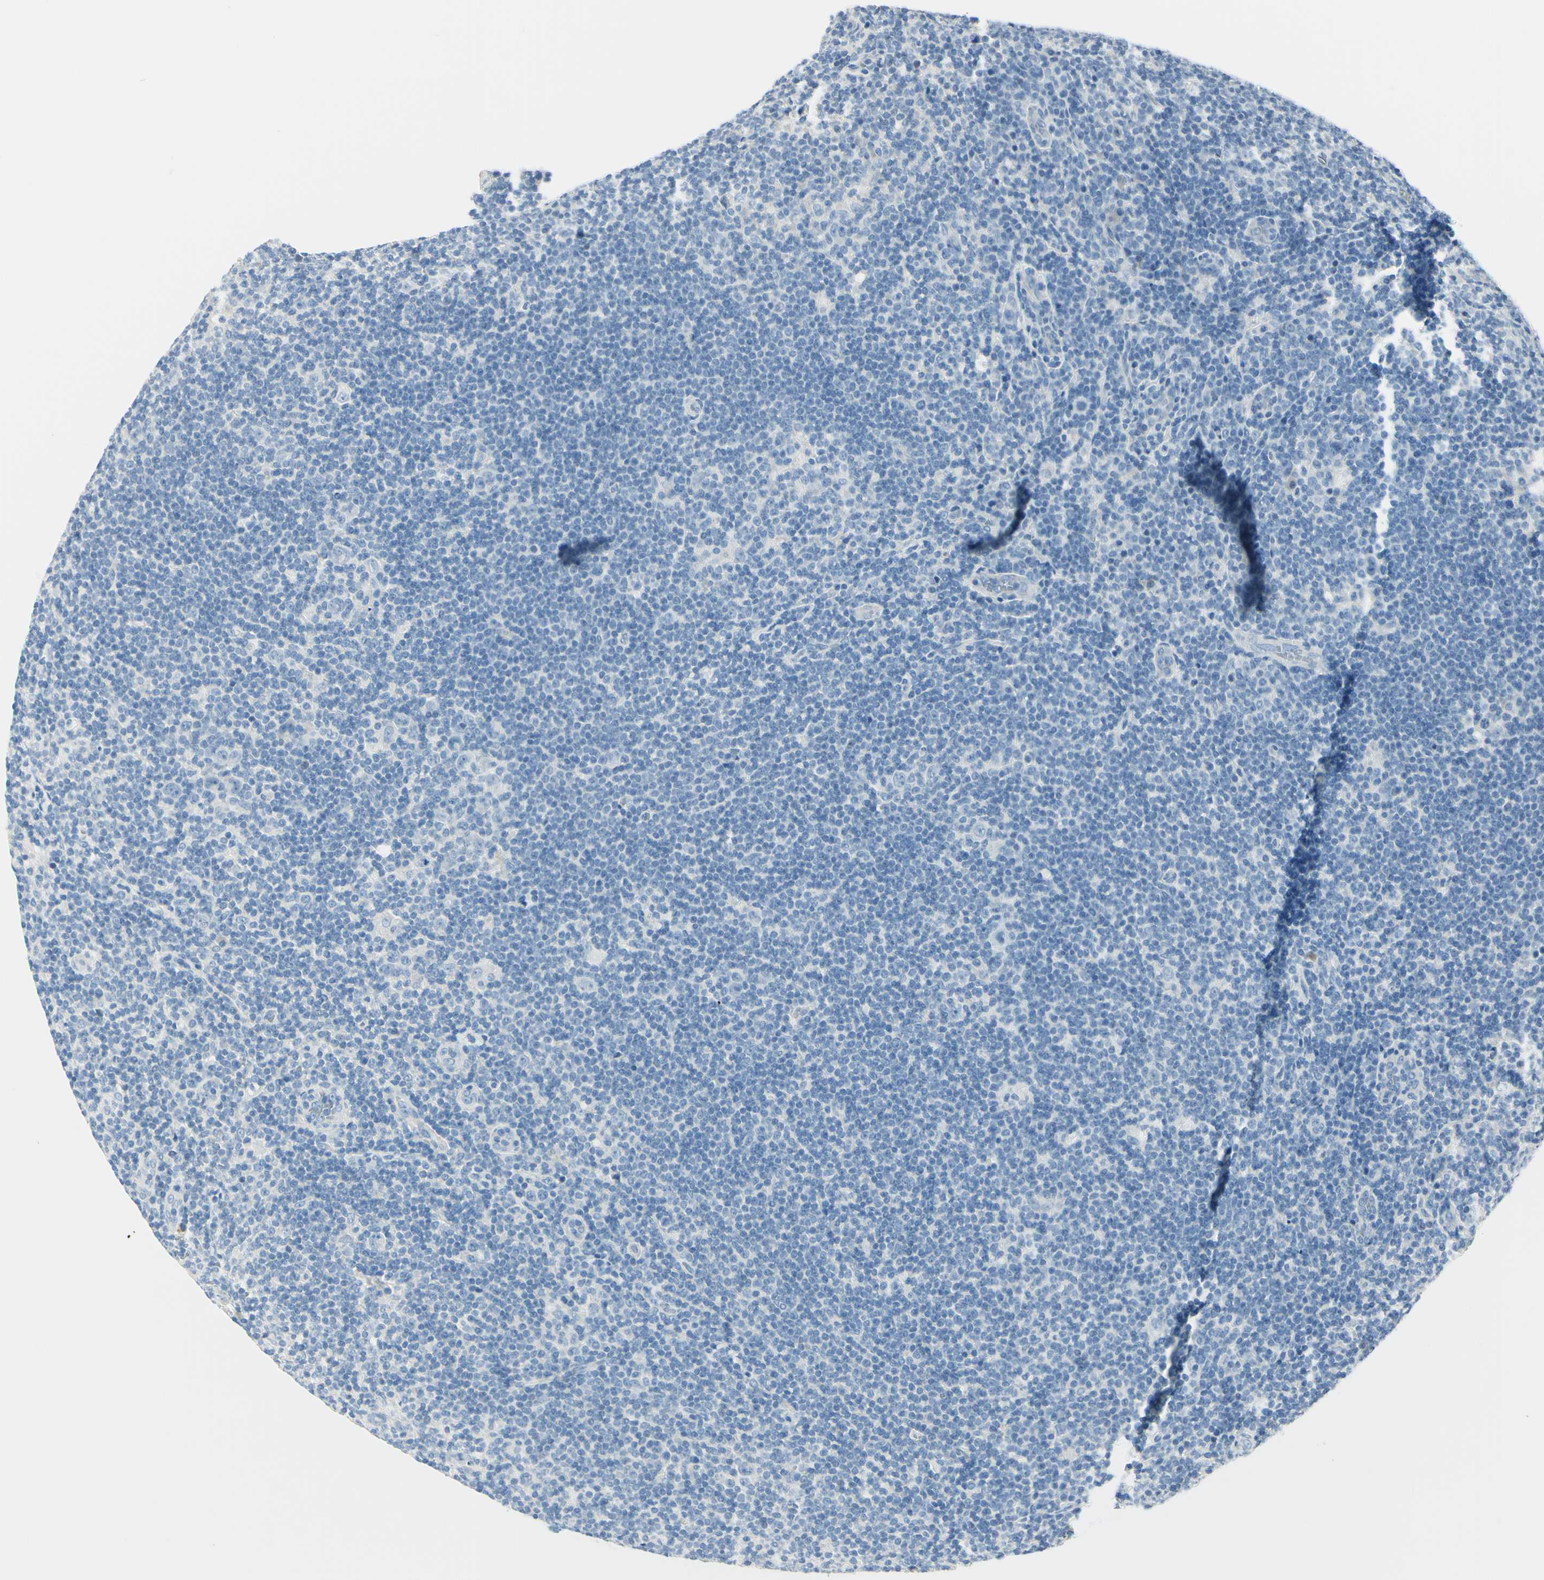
{"staining": {"intensity": "negative", "quantity": "none", "location": "none"}, "tissue": "lymphoma", "cell_type": "Tumor cells", "image_type": "cancer", "snomed": [{"axis": "morphology", "description": "Hodgkin's disease, NOS"}, {"axis": "topography", "description": "Lymph node"}], "caption": "The IHC image has no significant staining in tumor cells of lymphoma tissue. (Stains: DAB (3,3'-diaminobenzidine) immunohistochemistry (IHC) with hematoxylin counter stain, Microscopy: brightfield microscopy at high magnification).", "gene": "DLG4", "patient": {"sex": "female", "age": 57}}